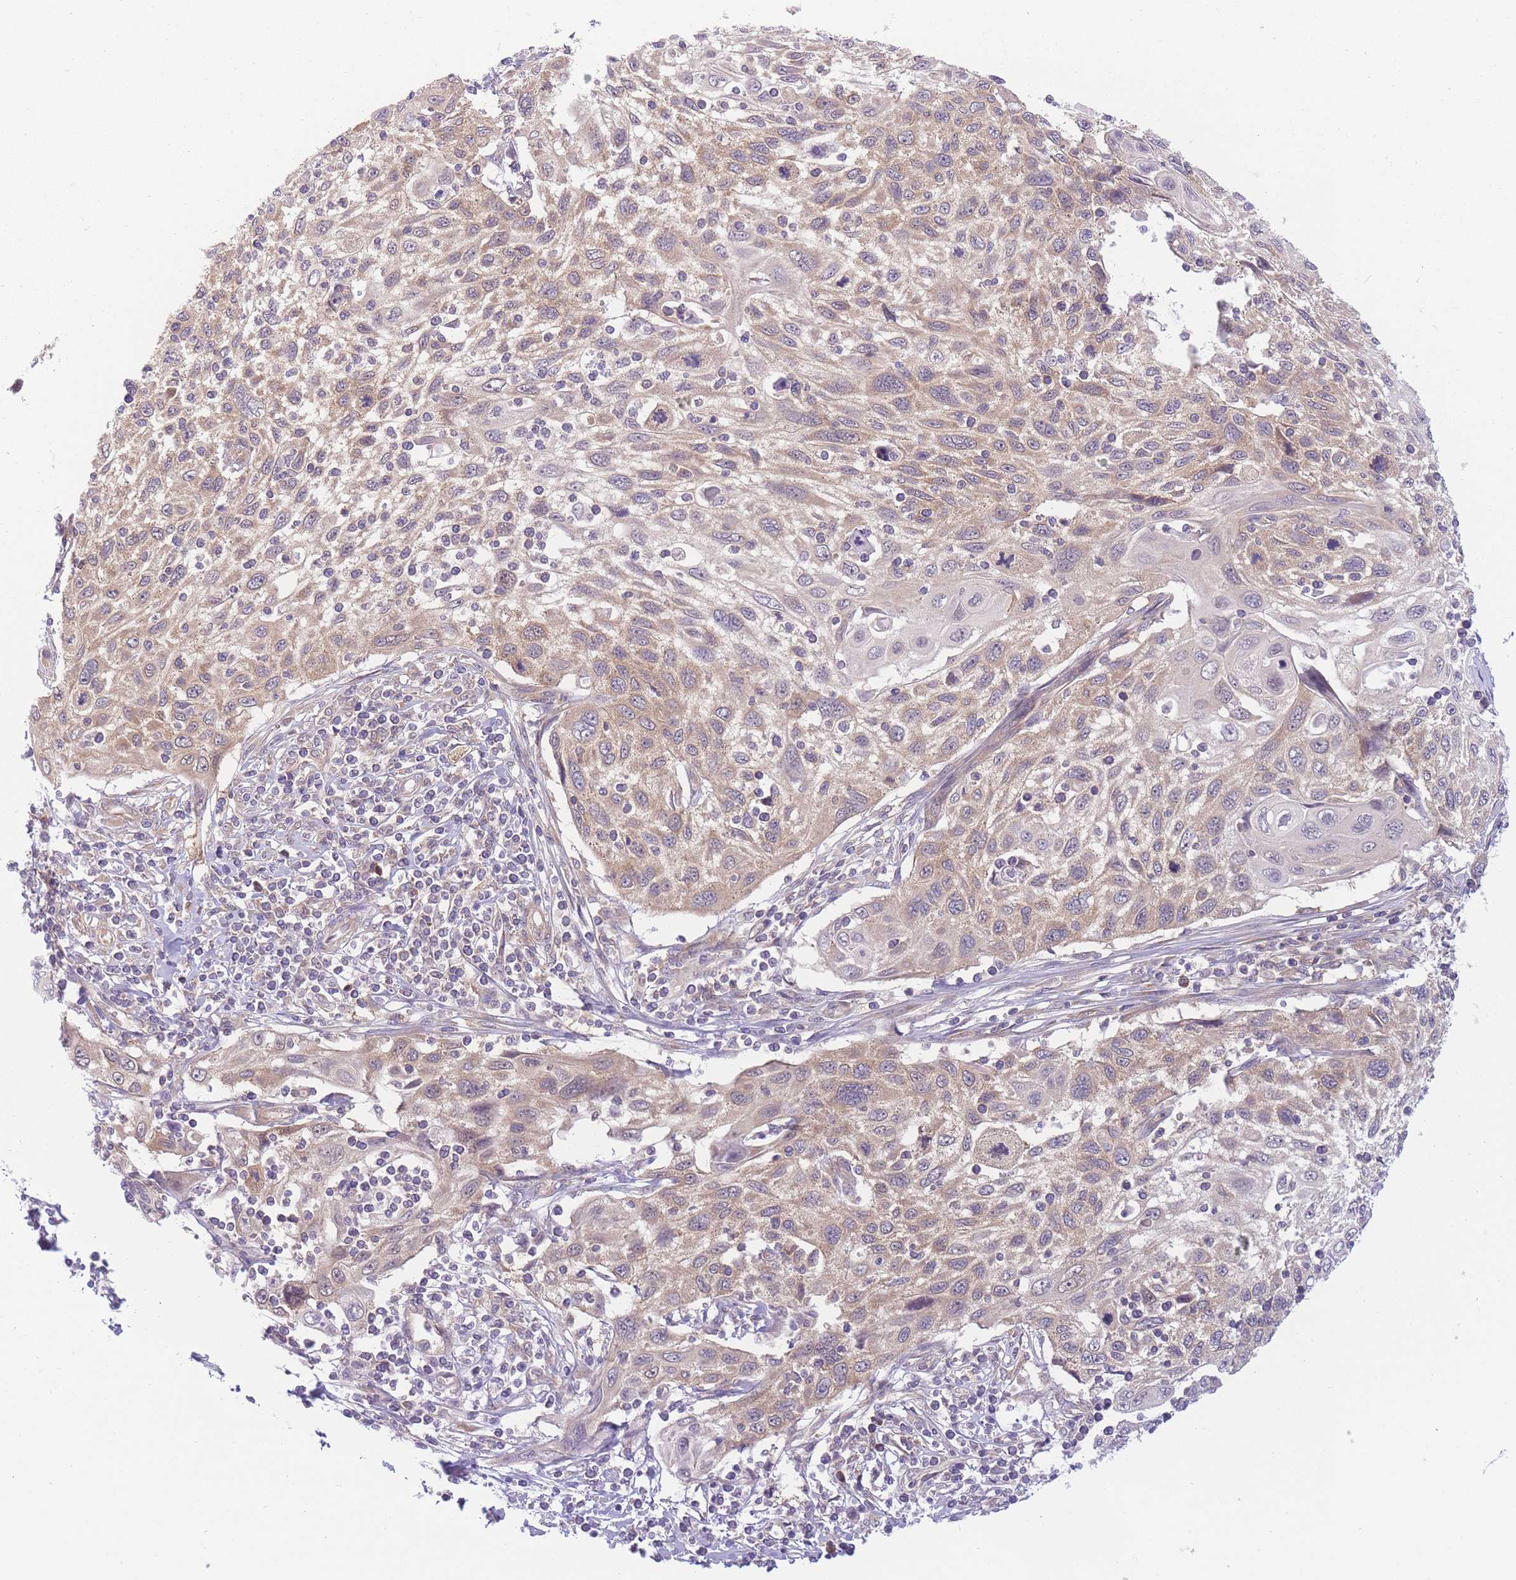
{"staining": {"intensity": "weak", "quantity": ">75%", "location": "cytoplasmic/membranous"}, "tissue": "cervical cancer", "cell_type": "Tumor cells", "image_type": "cancer", "snomed": [{"axis": "morphology", "description": "Squamous cell carcinoma, NOS"}, {"axis": "topography", "description": "Cervix"}], "caption": "DAB immunohistochemical staining of human cervical cancer (squamous cell carcinoma) reveals weak cytoplasmic/membranous protein positivity in approximately >75% of tumor cells.", "gene": "PFDN6", "patient": {"sex": "female", "age": 70}}